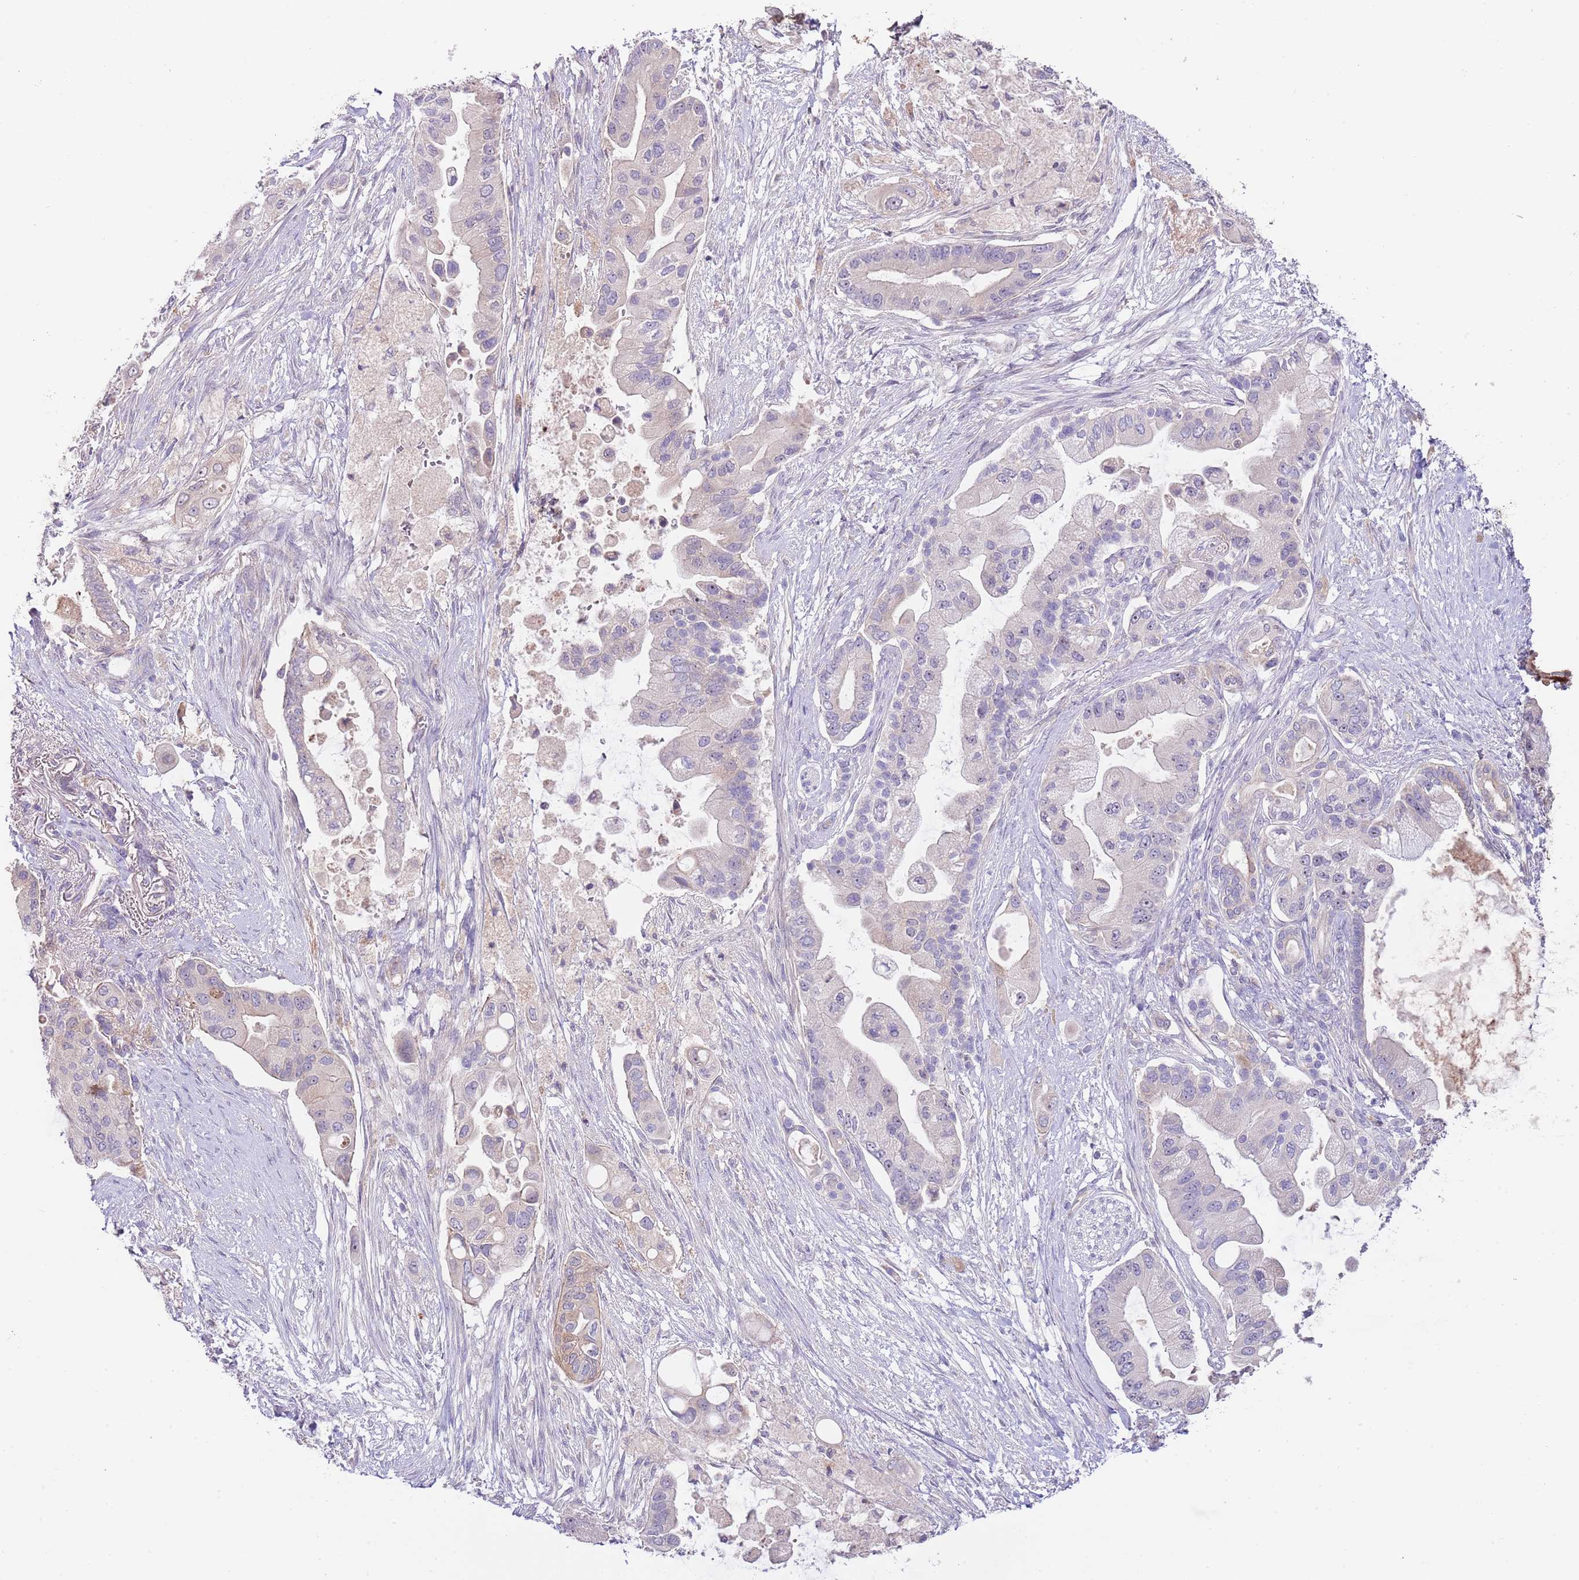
{"staining": {"intensity": "negative", "quantity": "none", "location": "none"}, "tissue": "pancreatic cancer", "cell_type": "Tumor cells", "image_type": "cancer", "snomed": [{"axis": "morphology", "description": "Adenocarcinoma, NOS"}, {"axis": "topography", "description": "Pancreas"}], "caption": "Immunohistochemistry (IHC) of pancreatic adenocarcinoma displays no staining in tumor cells.", "gene": "AP1S2", "patient": {"sex": "male", "age": 57}}